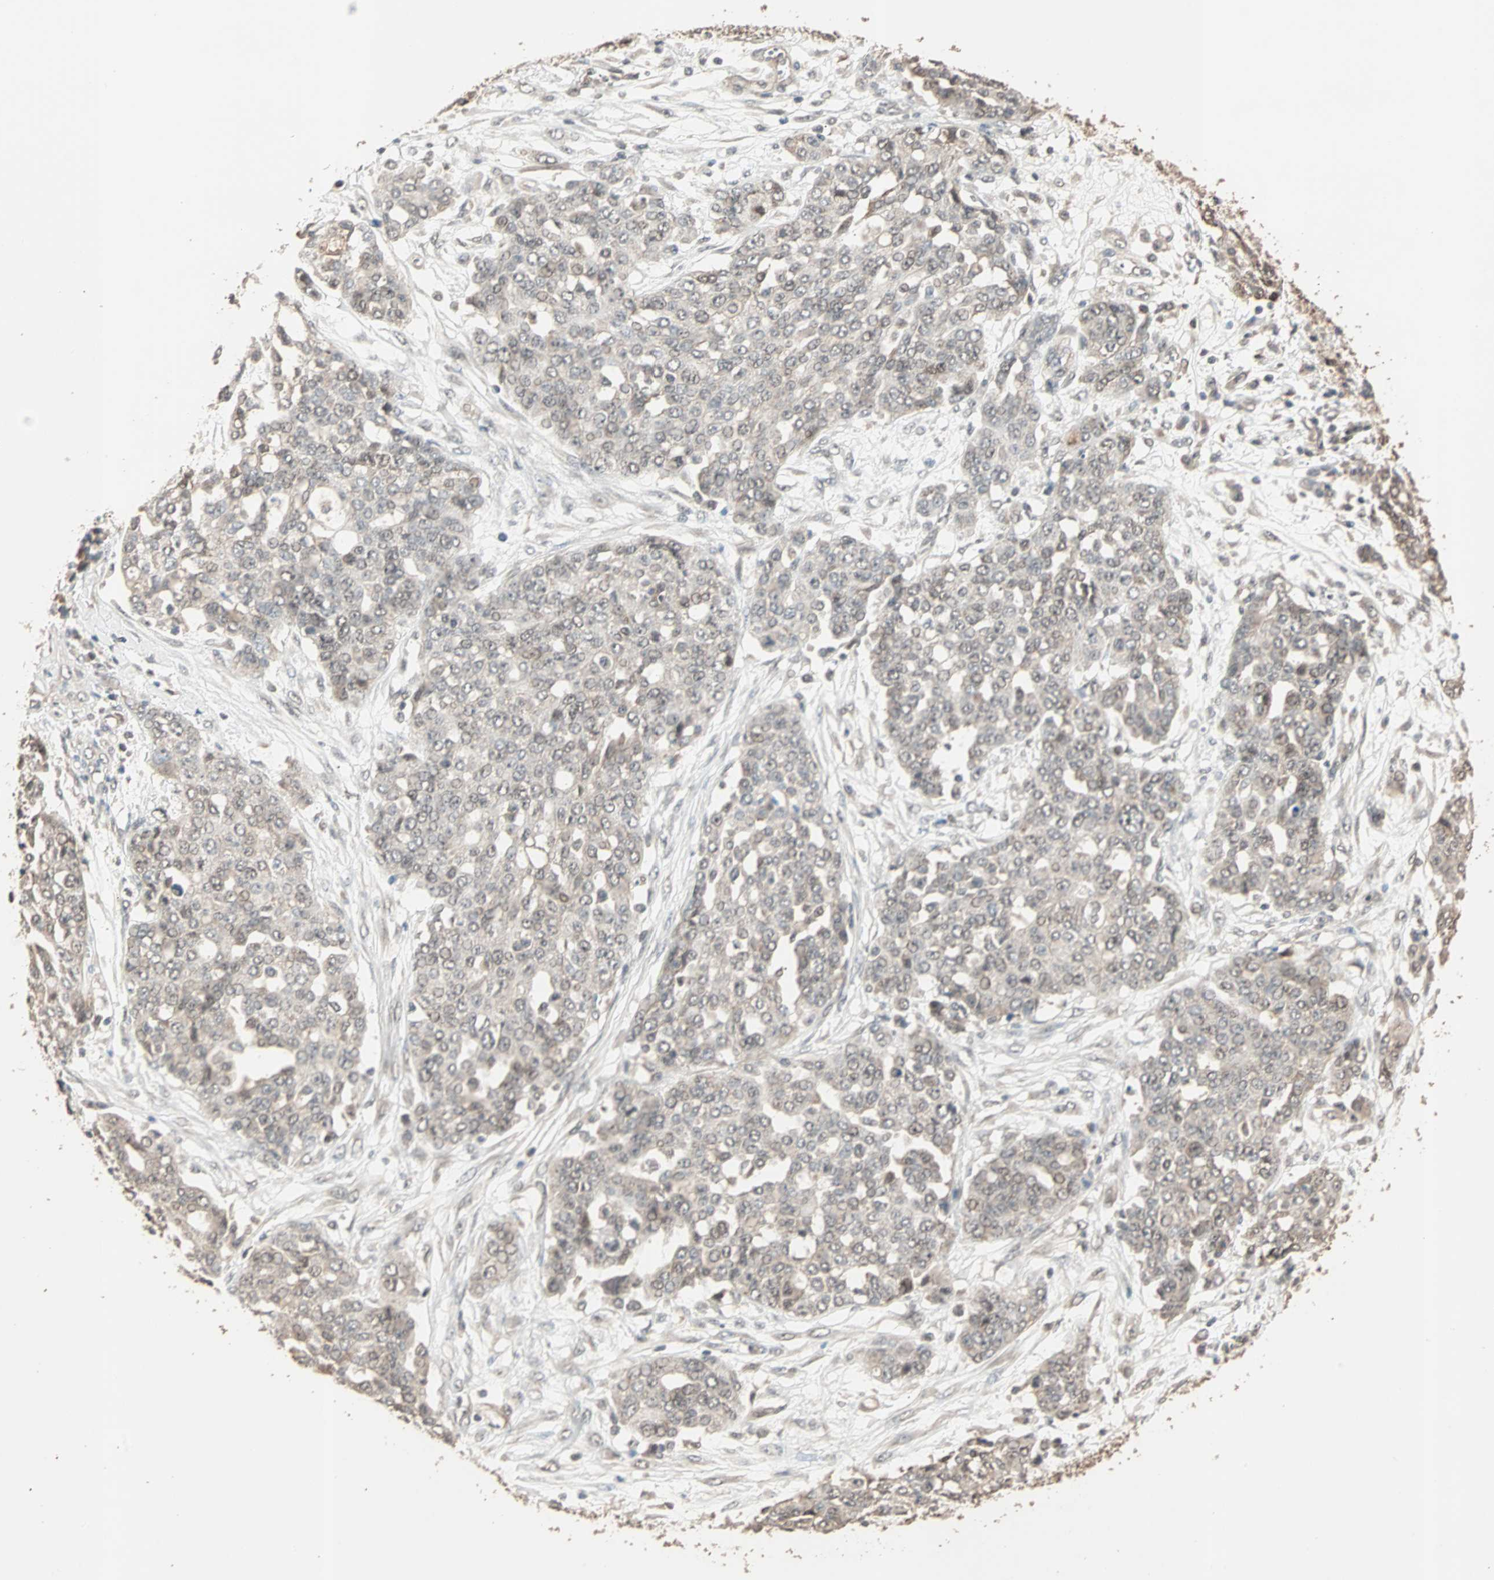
{"staining": {"intensity": "weak", "quantity": ">75%", "location": "cytoplasmic/membranous,nuclear"}, "tissue": "ovarian cancer", "cell_type": "Tumor cells", "image_type": "cancer", "snomed": [{"axis": "morphology", "description": "Cystadenocarcinoma, serous, NOS"}, {"axis": "topography", "description": "Soft tissue"}, {"axis": "topography", "description": "Ovary"}], "caption": "Approximately >75% of tumor cells in ovarian serous cystadenocarcinoma show weak cytoplasmic/membranous and nuclear protein positivity as visualized by brown immunohistochemical staining.", "gene": "ZBTB33", "patient": {"sex": "female", "age": 57}}